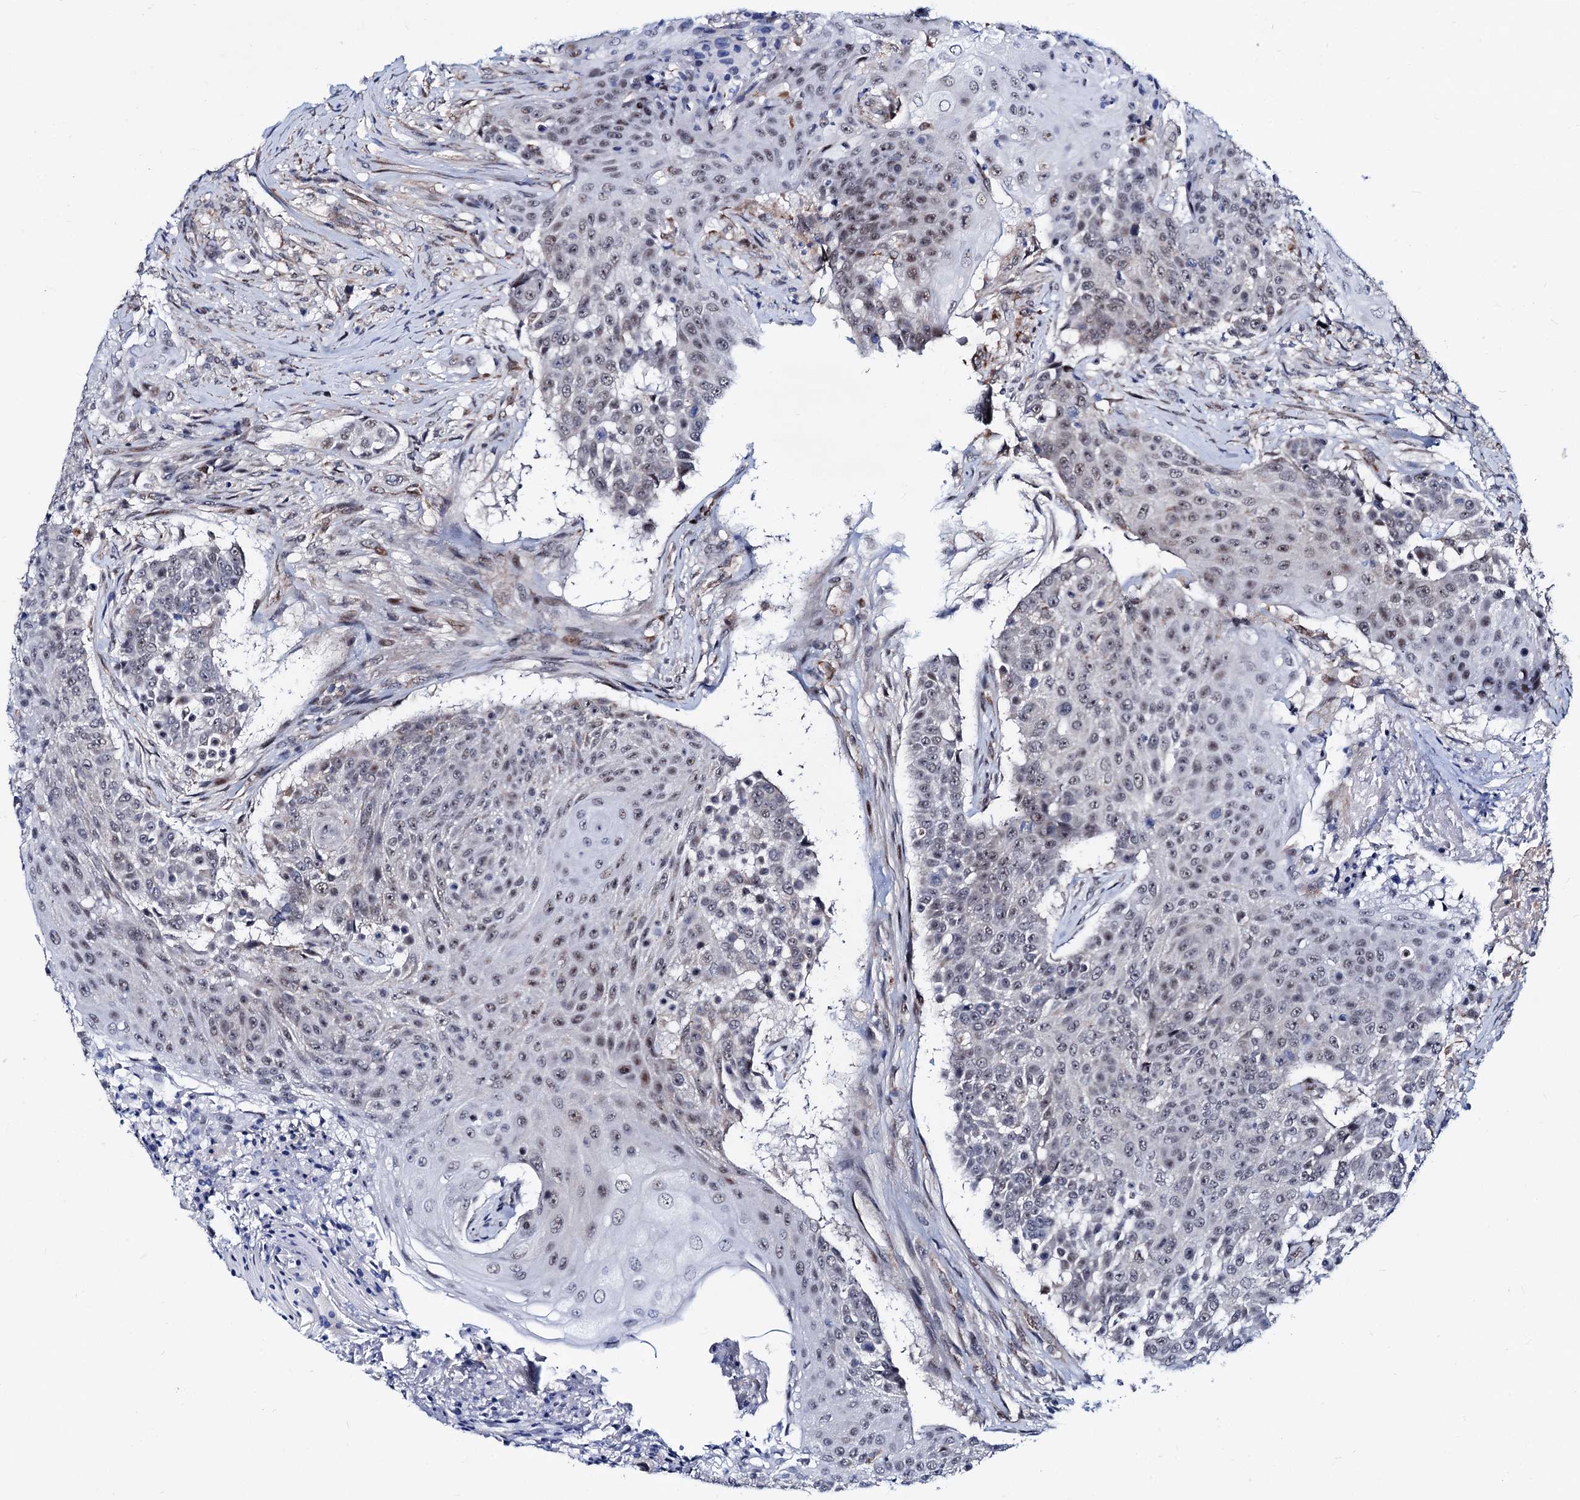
{"staining": {"intensity": "weak", "quantity": "25%-75%", "location": "nuclear"}, "tissue": "urothelial cancer", "cell_type": "Tumor cells", "image_type": "cancer", "snomed": [{"axis": "morphology", "description": "Urothelial carcinoma, High grade"}, {"axis": "topography", "description": "Urinary bladder"}], "caption": "Protein staining of high-grade urothelial carcinoma tissue exhibits weak nuclear positivity in approximately 25%-75% of tumor cells.", "gene": "COA4", "patient": {"sex": "female", "age": 63}}